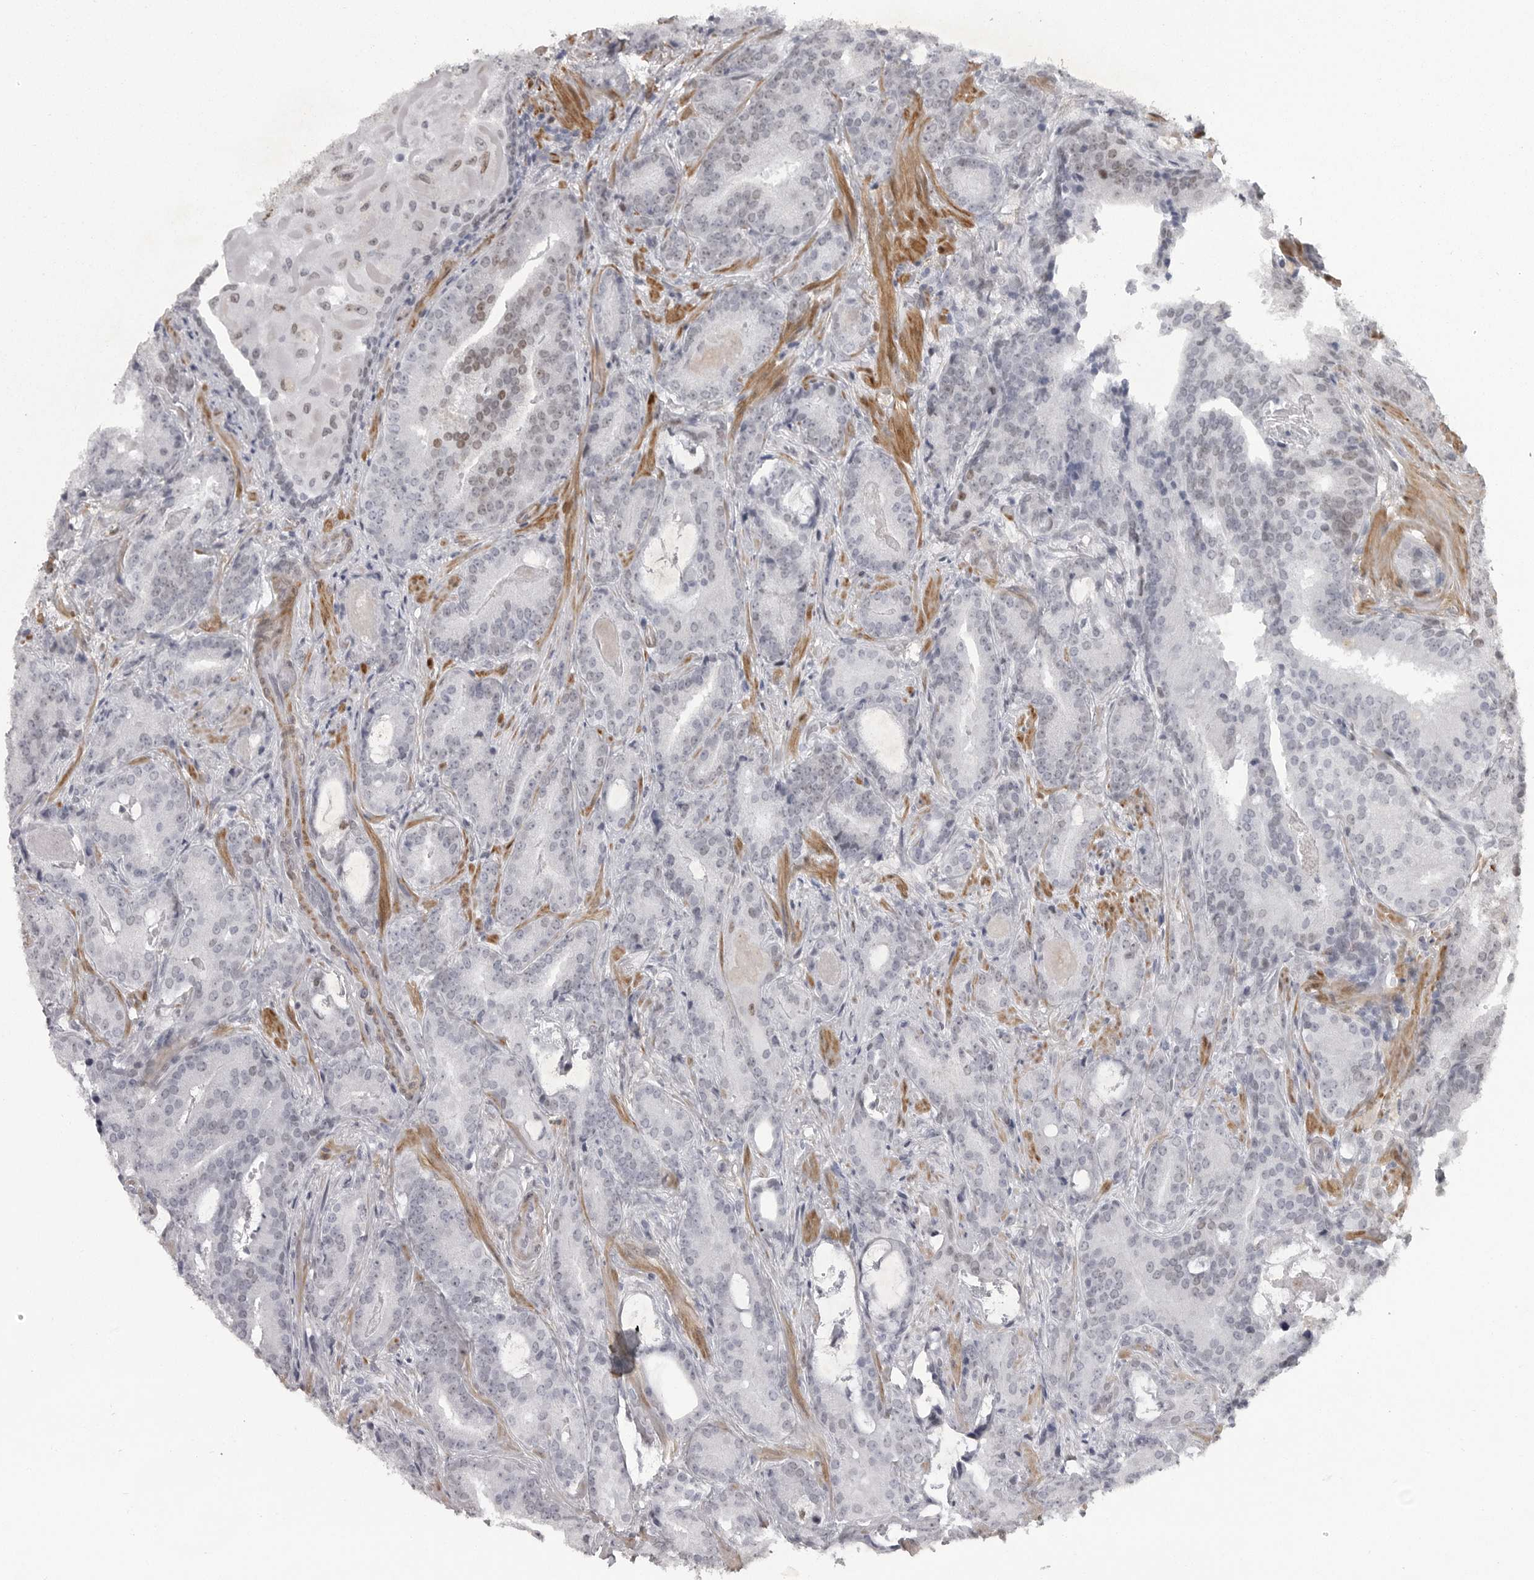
{"staining": {"intensity": "moderate", "quantity": "<25%", "location": "nuclear"}, "tissue": "prostate cancer", "cell_type": "Tumor cells", "image_type": "cancer", "snomed": [{"axis": "morphology", "description": "Adenocarcinoma, Low grade"}, {"axis": "topography", "description": "Prostate"}], "caption": "Low-grade adenocarcinoma (prostate) stained with a brown dye exhibits moderate nuclear positive expression in about <25% of tumor cells.", "gene": "HMGN3", "patient": {"sex": "male", "age": 67}}